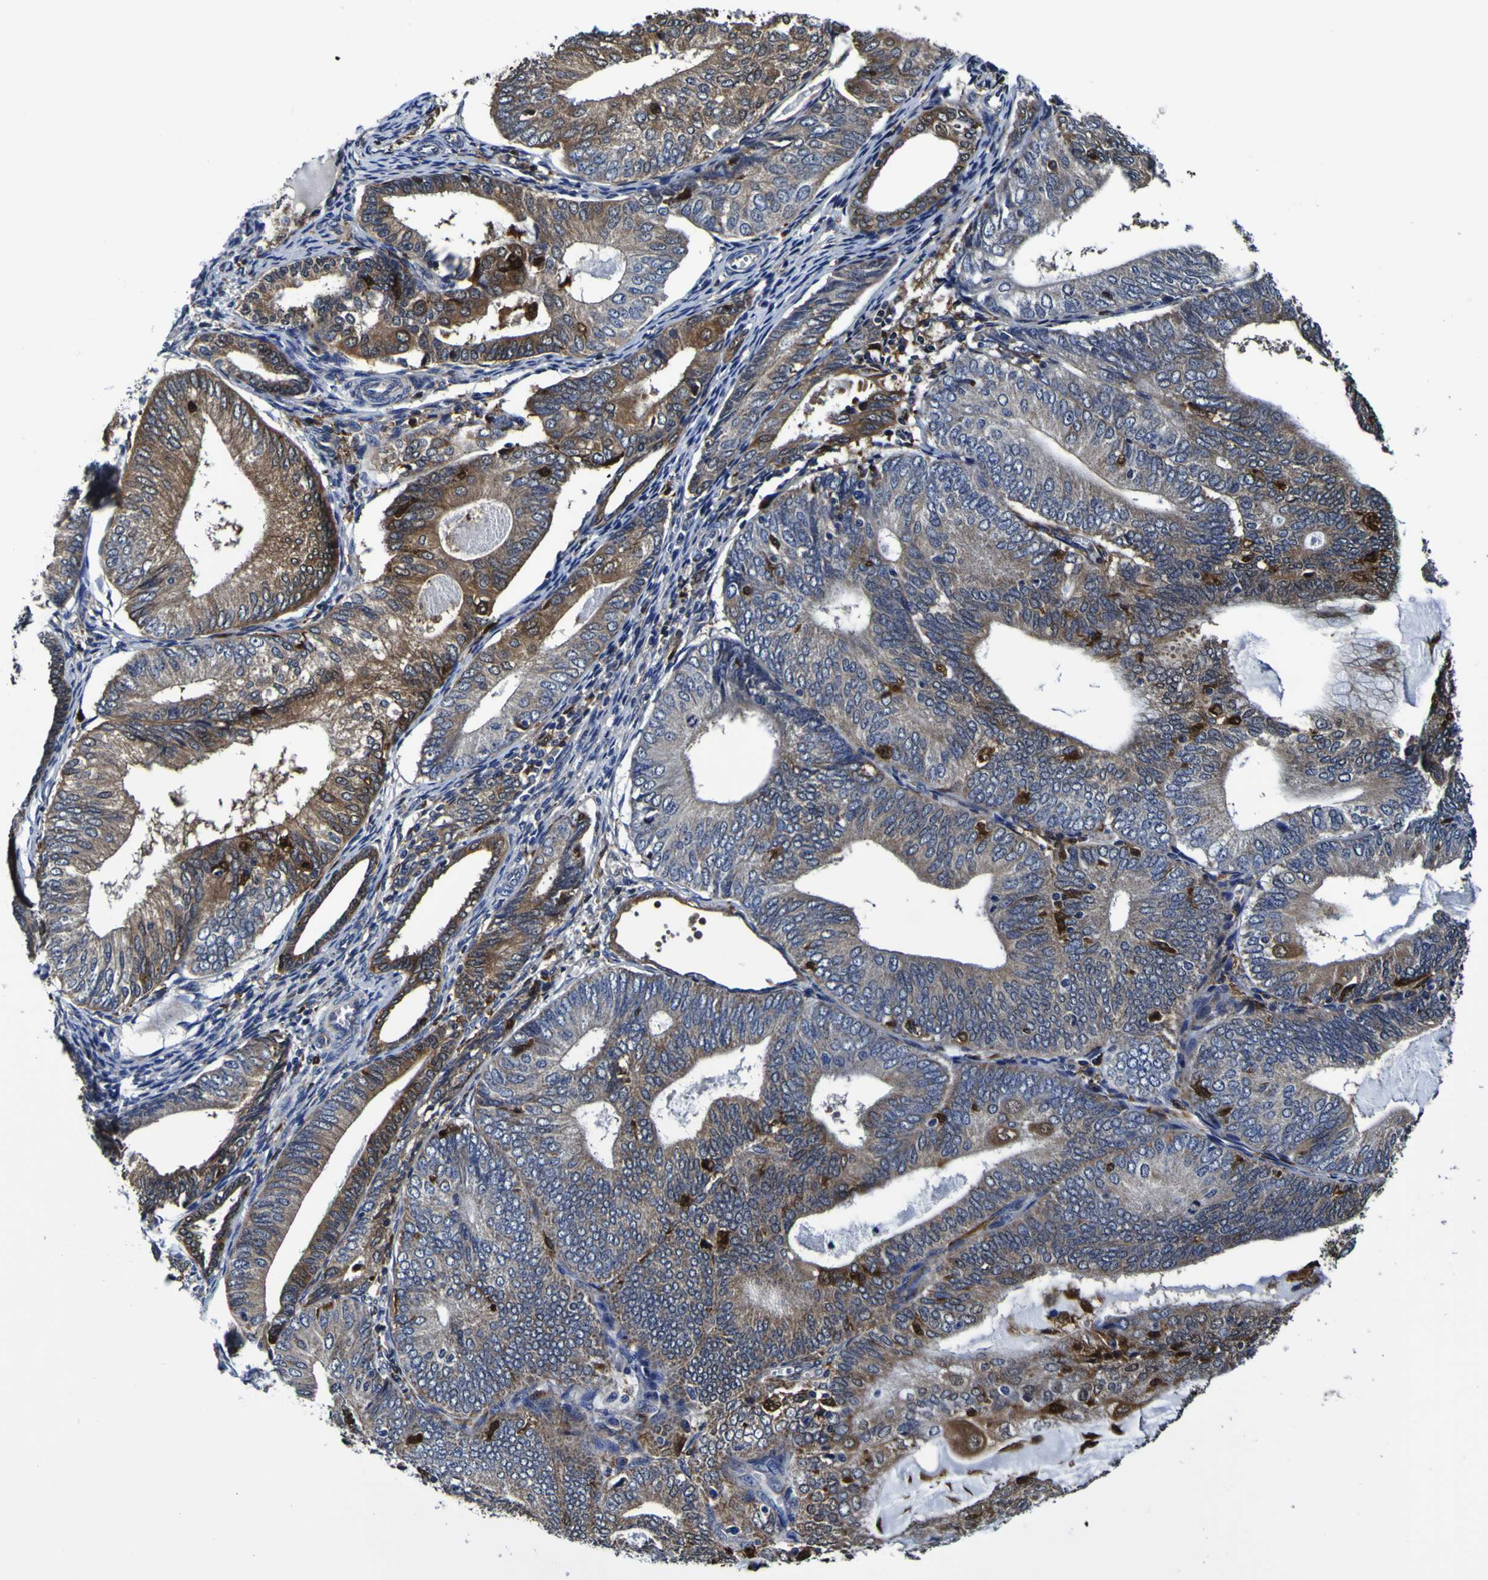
{"staining": {"intensity": "moderate", "quantity": "25%-75%", "location": "cytoplasmic/membranous"}, "tissue": "endometrial cancer", "cell_type": "Tumor cells", "image_type": "cancer", "snomed": [{"axis": "morphology", "description": "Adenocarcinoma, NOS"}, {"axis": "topography", "description": "Endometrium"}], "caption": "A micrograph showing moderate cytoplasmic/membranous positivity in about 25%-75% of tumor cells in endometrial adenocarcinoma, as visualized by brown immunohistochemical staining.", "gene": "GPX1", "patient": {"sex": "female", "age": 81}}